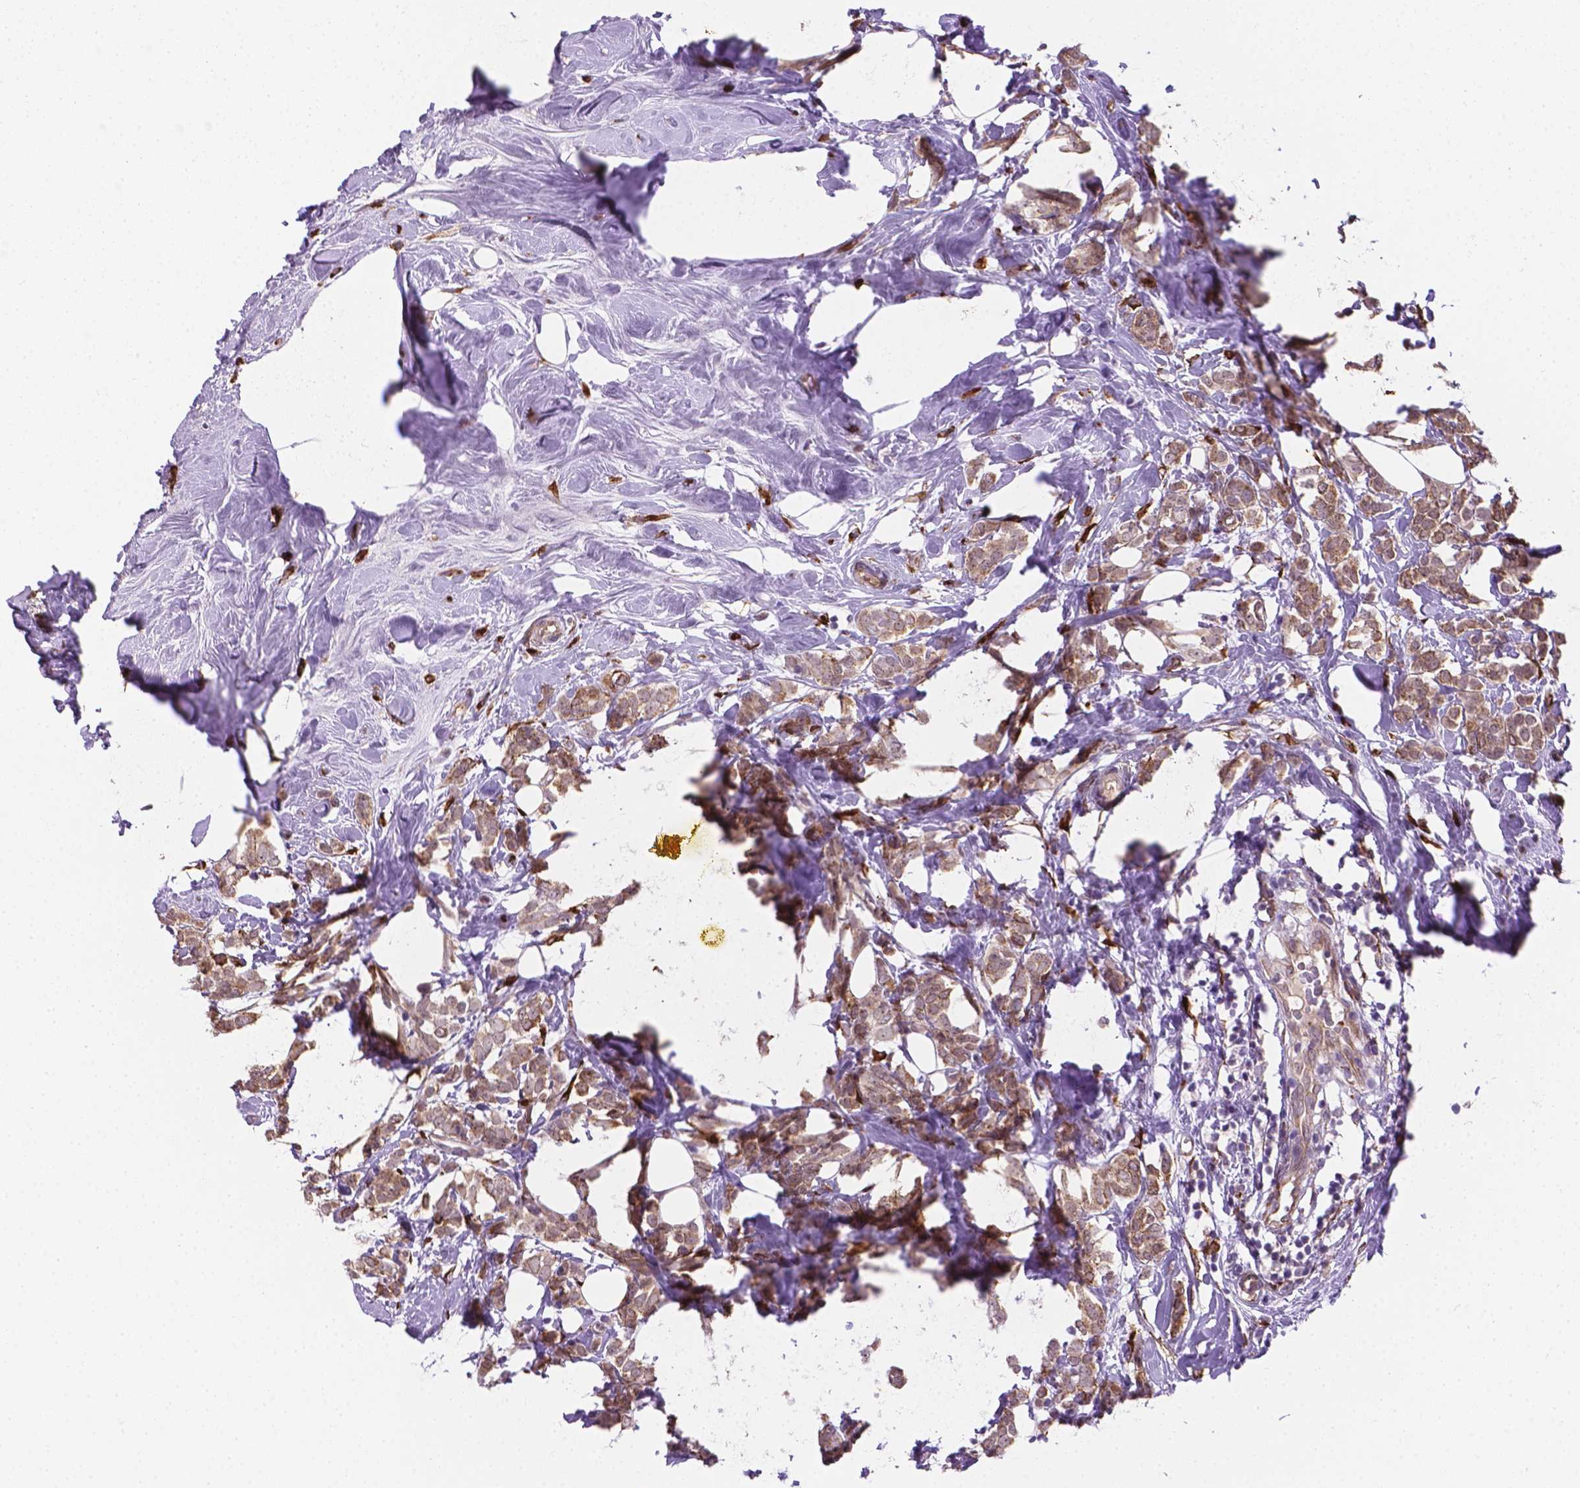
{"staining": {"intensity": "moderate", "quantity": ">75%", "location": "cytoplasmic/membranous"}, "tissue": "breast cancer", "cell_type": "Tumor cells", "image_type": "cancer", "snomed": [{"axis": "morphology", "description": "Lobular carcinoma"}, {"axis": "topography", "description": "Breast"}], "caption": "The micrograph demonstrates staining of breast cancer, revealing moderate cytoplasmic/membranous protein expression (brown color) within tumor cells.", "gene": "FNIP1", "patient": {"sex": "female", "age": 49}}